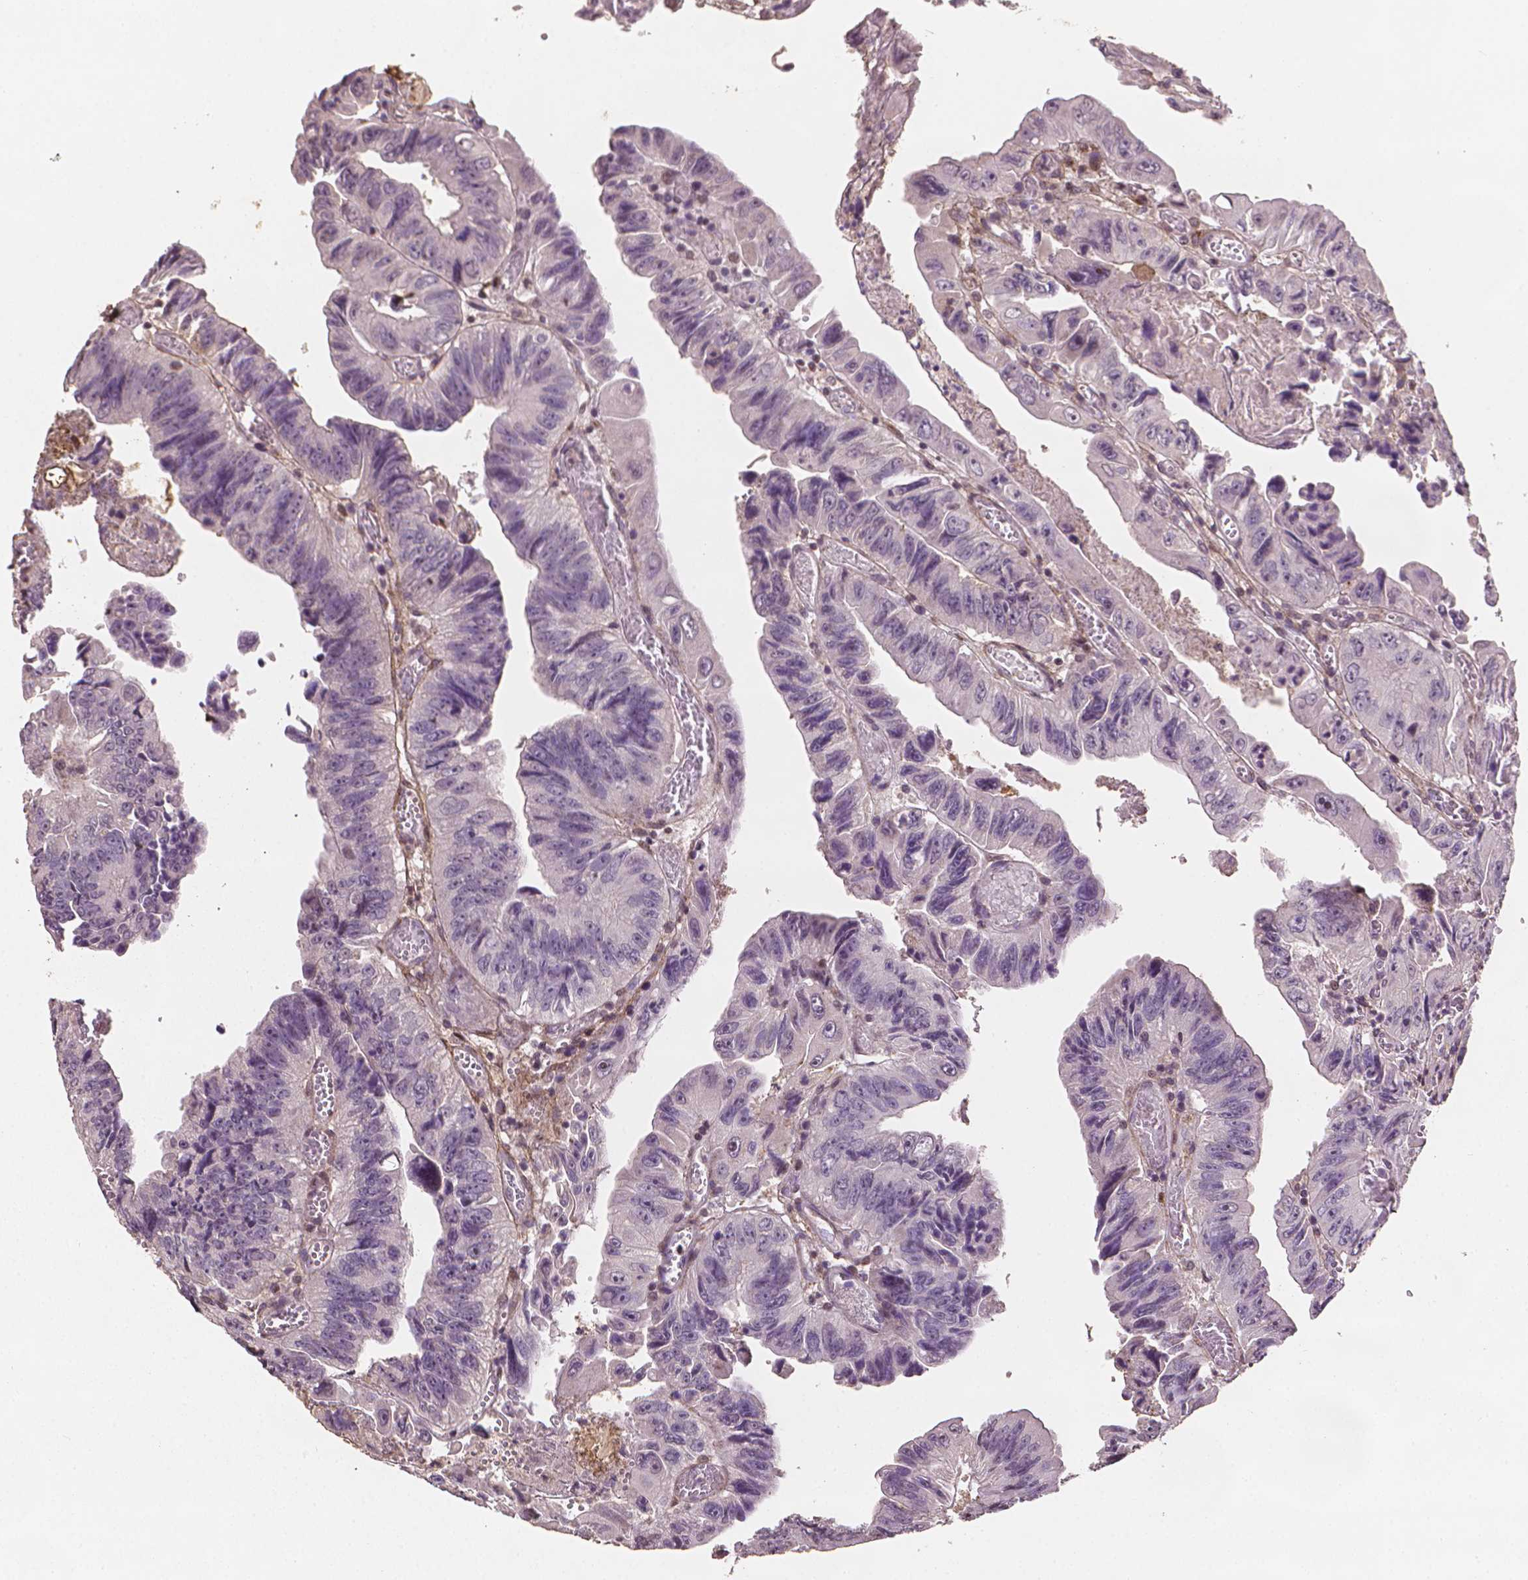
{"staining": {"intensity": "negative", "quantity": "none", "location": "none"}, "tissue": "colorectal cancer", "cell_type": "Tumor cells", "image_type": "cancer", "snomed": [{"axis": "morphology", "description": "Adenocarcinoma, NOS"}, {"axis": "topography", "description": "Colon"}], "caption": "A photomicrograph of colorectal cancer (adenocarcinoma) stained for a protein displays no brown staining in tumor cells.", "gene": "DCN", "patient": {"sex": "female", "age": 84}}